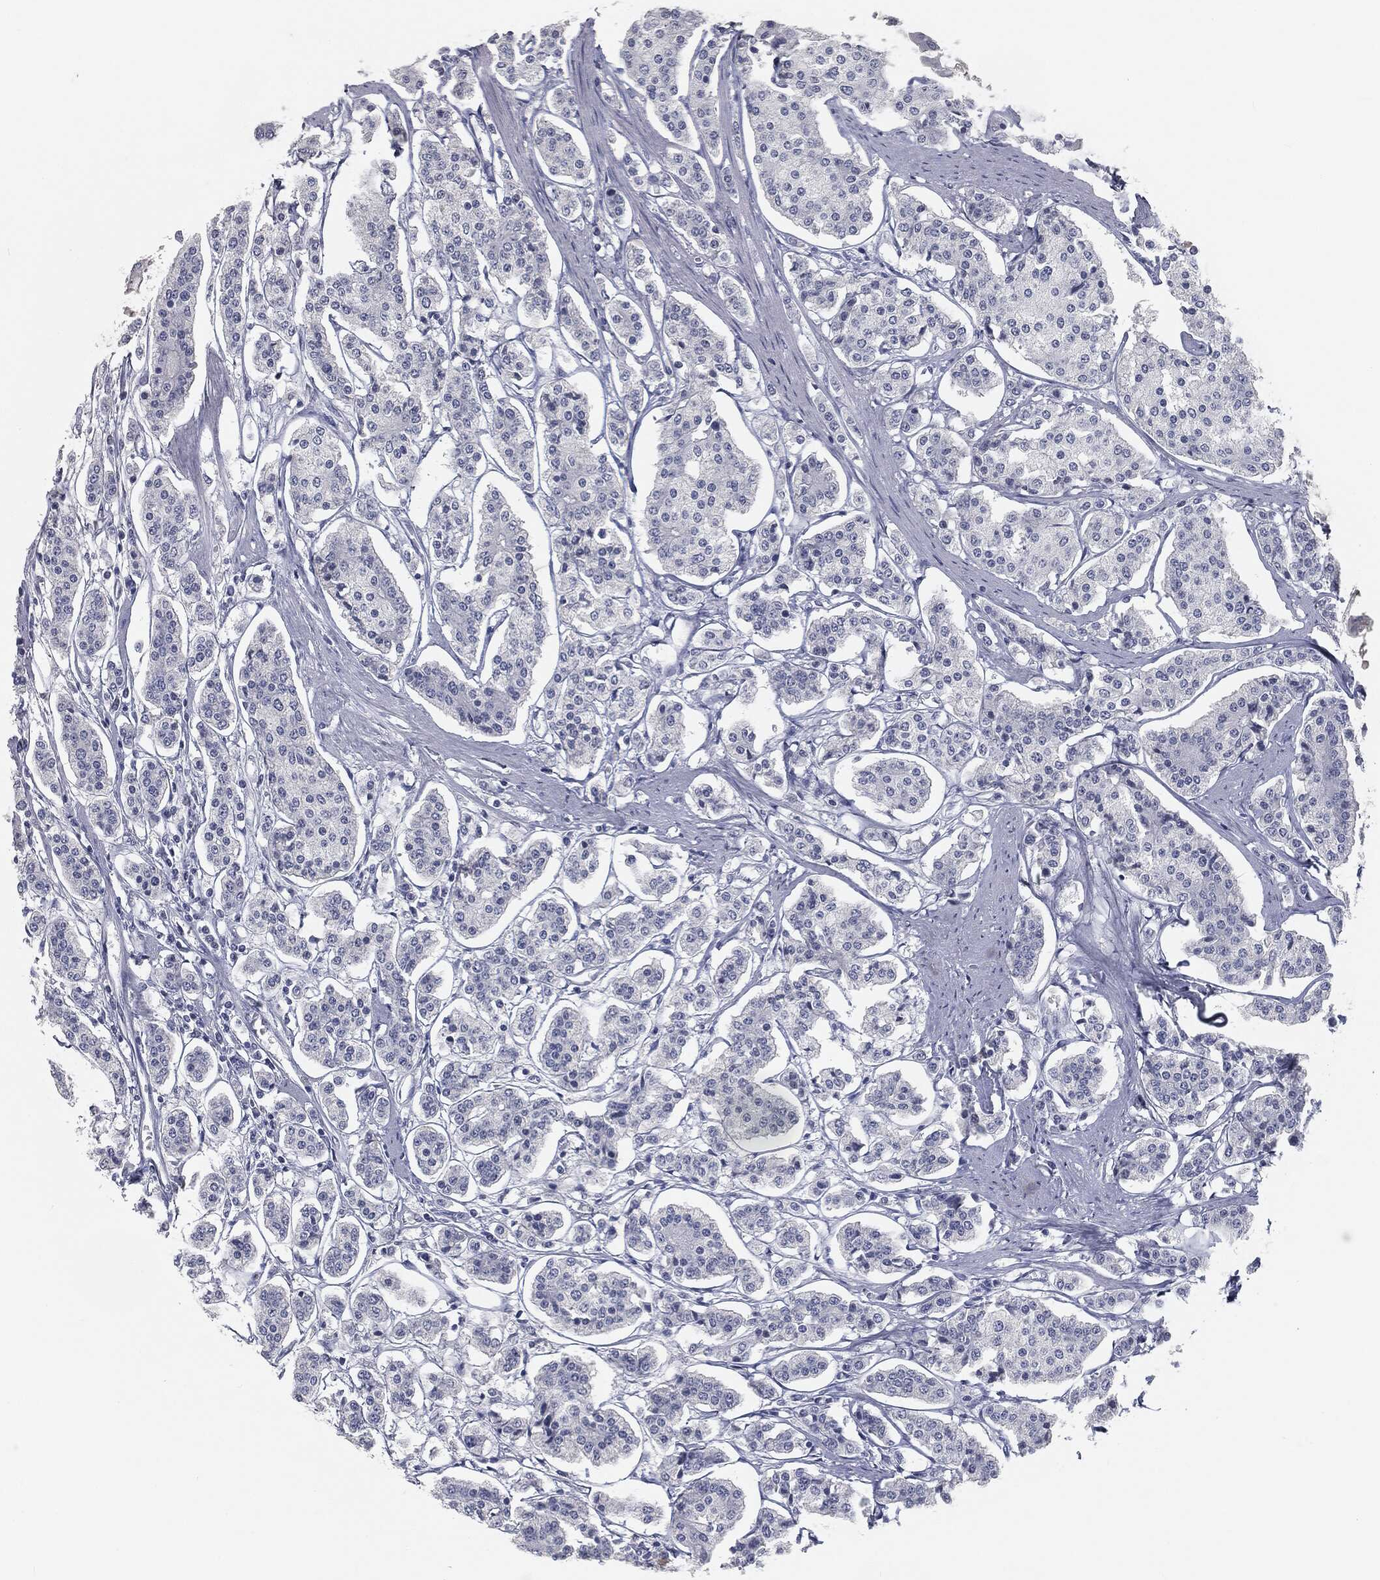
{"staining": {"intensity": "negative", "quantity": "none", "location": "none"}, "tissue": "carcinoid", "cell_type": "Tumor cells", "image_type": "cancer", "snomed": [{"axis": "morphology", "description": "Carcinoid, malignant, NOS"}, {"axis": "topography", "description": "Small intestine"}], "caption": "A high-resolution micrograph shows immunohistochemistry (IHC) staining of carcinoid, which demonstrates no significant expression in tumor cells.", "gene": "PRAME", "patient": {"sex": "female", "age": 65}}